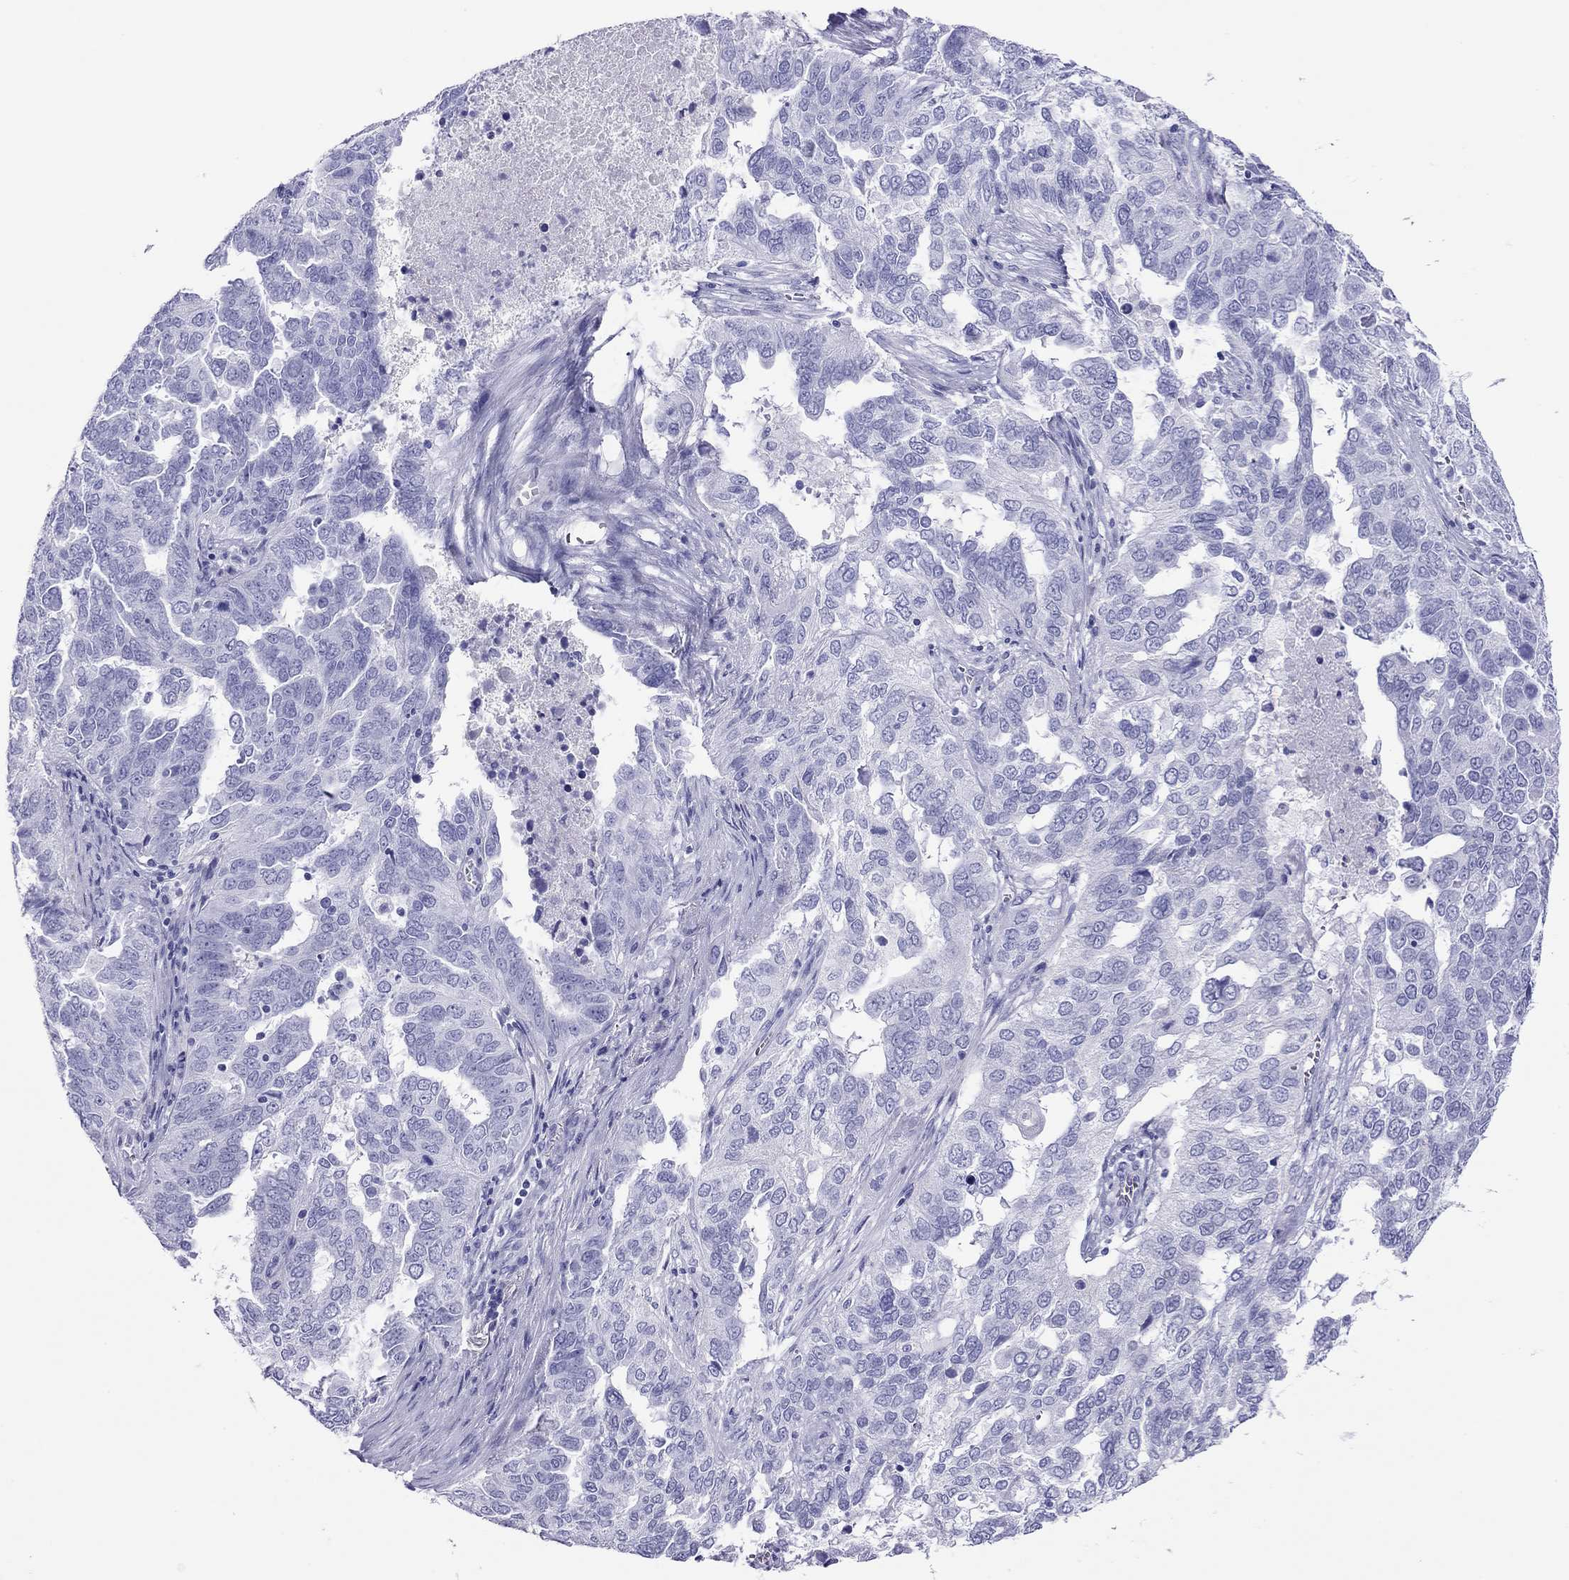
{"staining": {"intensity": "negative", "quantity": "none", "location": "none"}, "tissue": "ovarian cancer", "cell_type": "Tumor cells", "image_type": "cancer", "snomed": [{"axis": "morphology", "description": "Carcinoma, endometroid"}, {"axis": "topography", "description": "Soft tissue"}, {"axis": "topography", "description": "Ovary"}], "caption": "Tumor cells are negative for protein expression in human ovarian cancer (endometroid carcinoma). (IHC, brightfield microscopy, high magnification).", "gene": "PTPRN", "patient": {"sex": "female", "age": 52}}